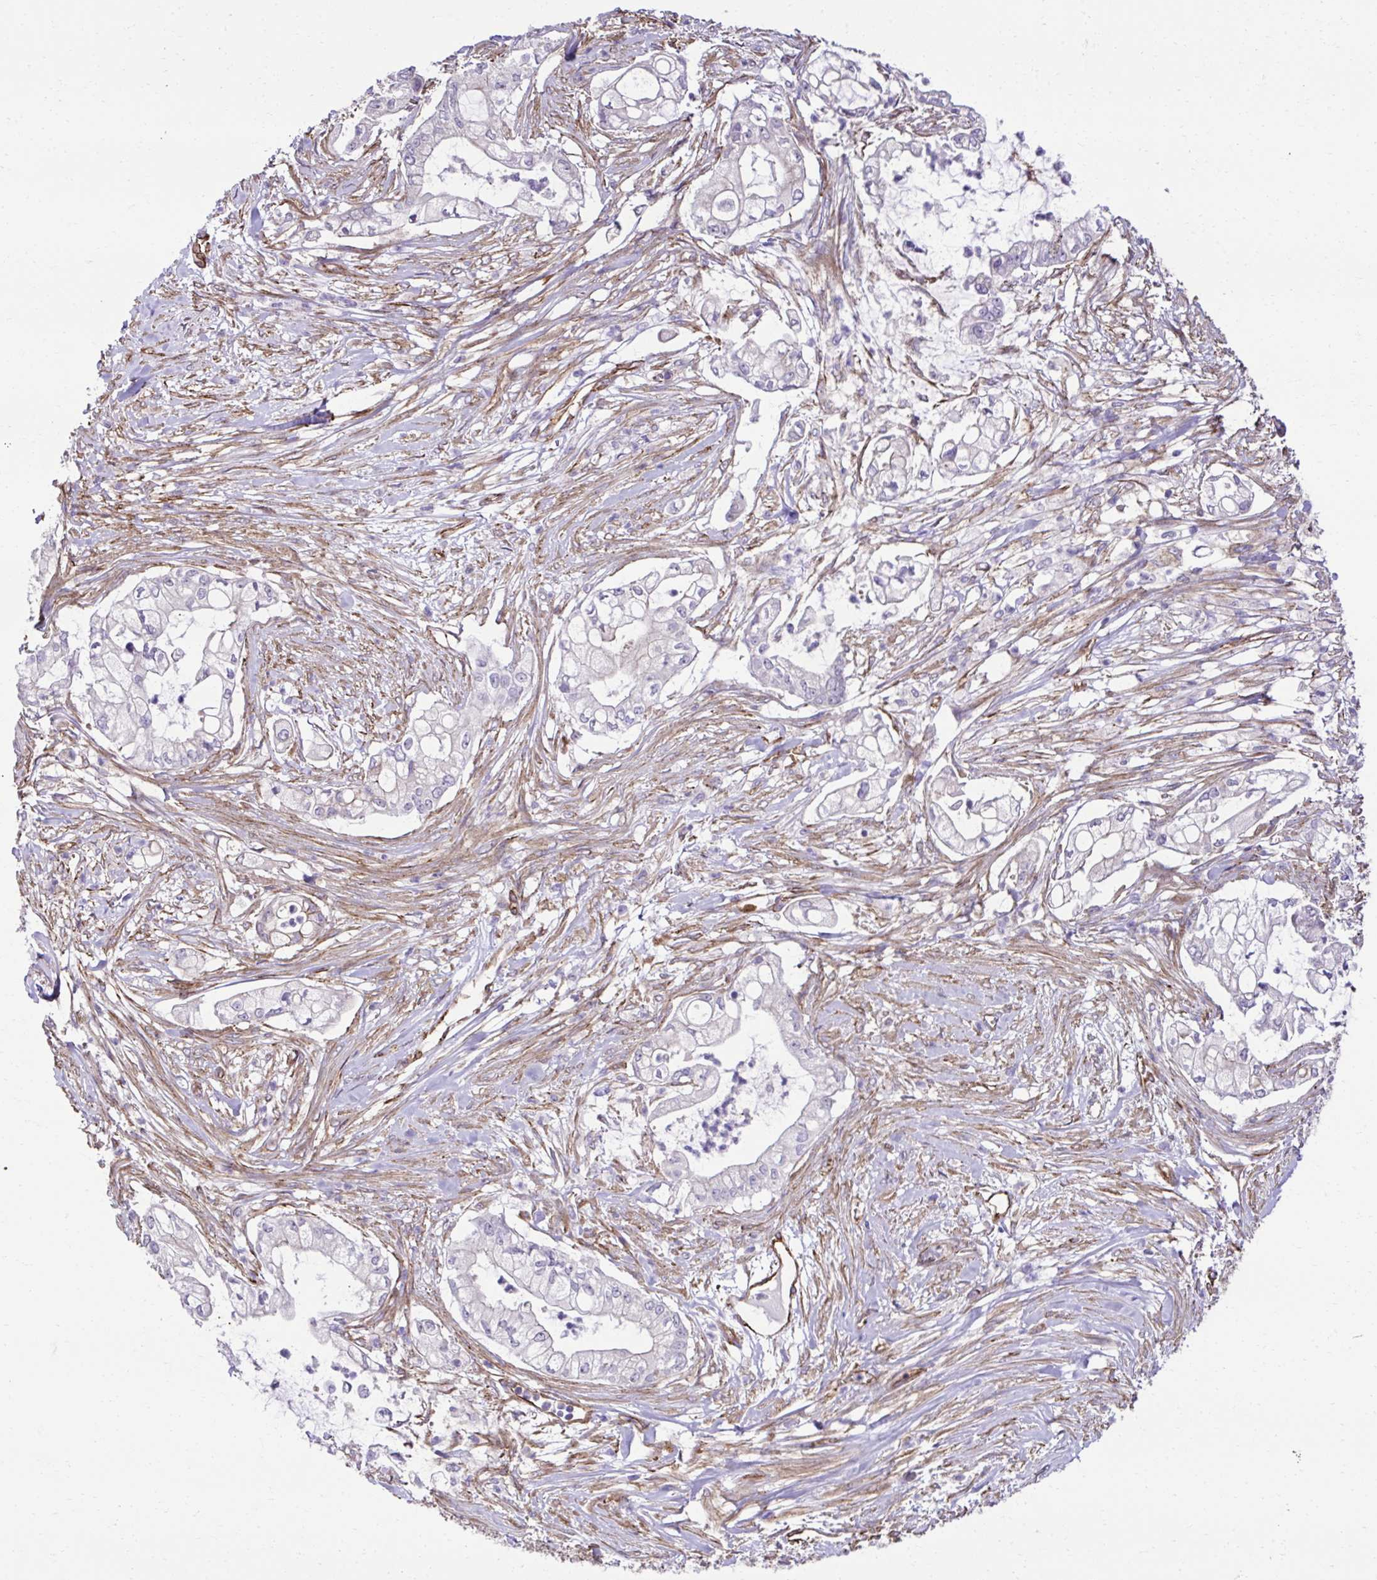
{"staining": {"intensity": "negative", "quantity": "none", "location": "none"}, "tissue": "pancreatic cancer", "cell_type": "Tumor cells", "image_type": "cancer", "snomed": [{"axis": "morphology", "description": "Adenocarcinoma, NOS"}, {"axis": "topography", "description": "Pancreas"}], "caption": "IHC micrograph of neoplastic tissue: adenocarcinoma (pancreatic) stained with DAB demonstrates no significant protein positivity in tumor cells.", "gene": "TRIM52", "patient": {"sex": "female", "age": 69}}